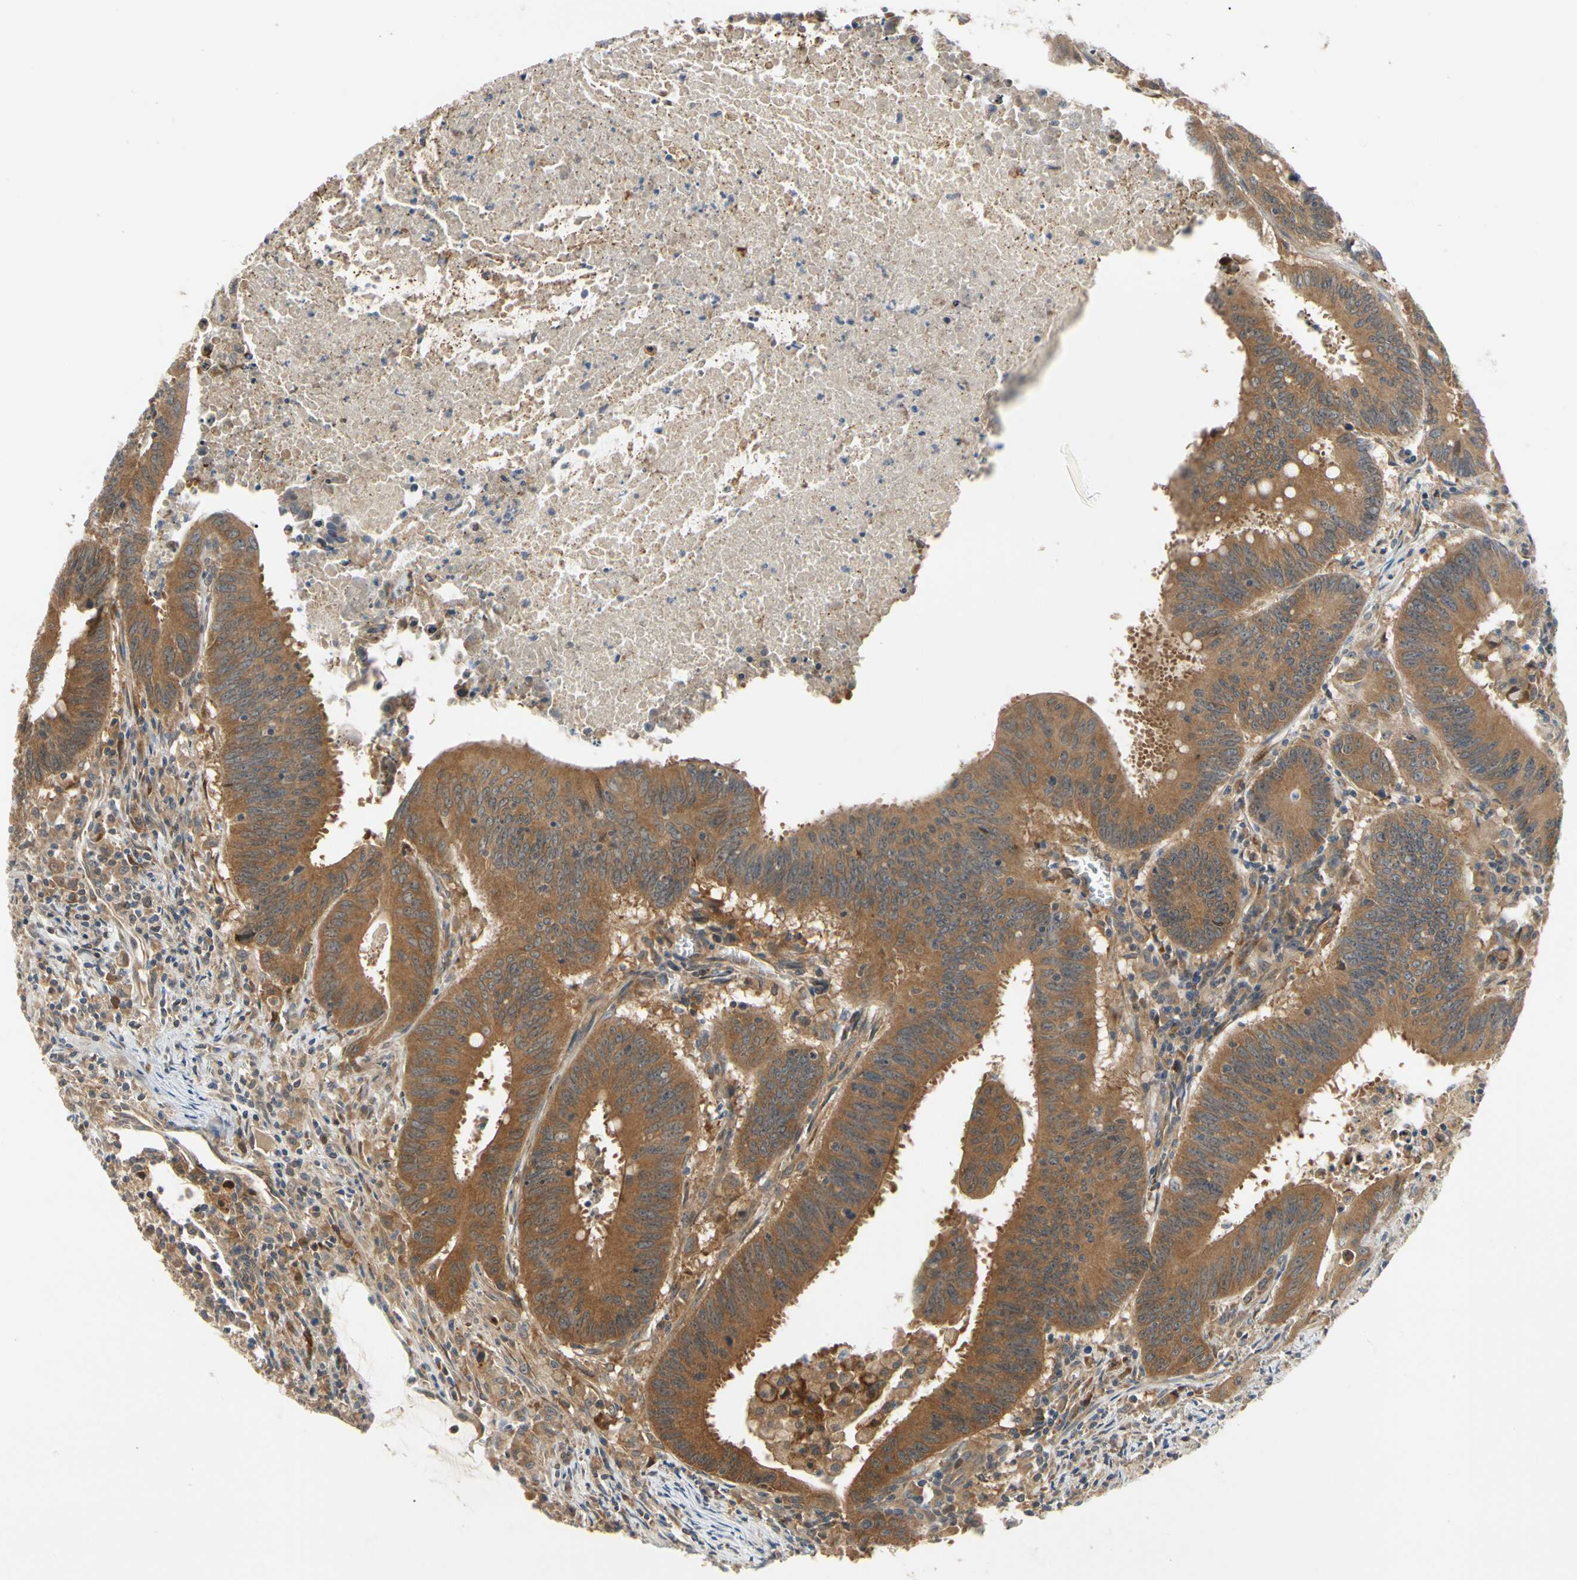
{"staining": {"intensity": "moderate", "quantity": ">75%", "location": "cytoplasmic/membranous"}, "tissue": "colorectal cancer", "cell_type": "Tumor cells", "image_type": "cancer", "snomed": [{"axis": "morphology", "description": "Adenocarcinoma, NOS"}, {"axis": "topography", "description": "Colon"}], "caption": "Moderate cytoplasmic/membranous expression is seen in about >75% of tumor cells in colorectal cancer.", "gene": "TDRP", "patient": {"sex": "male", "age": 45}}